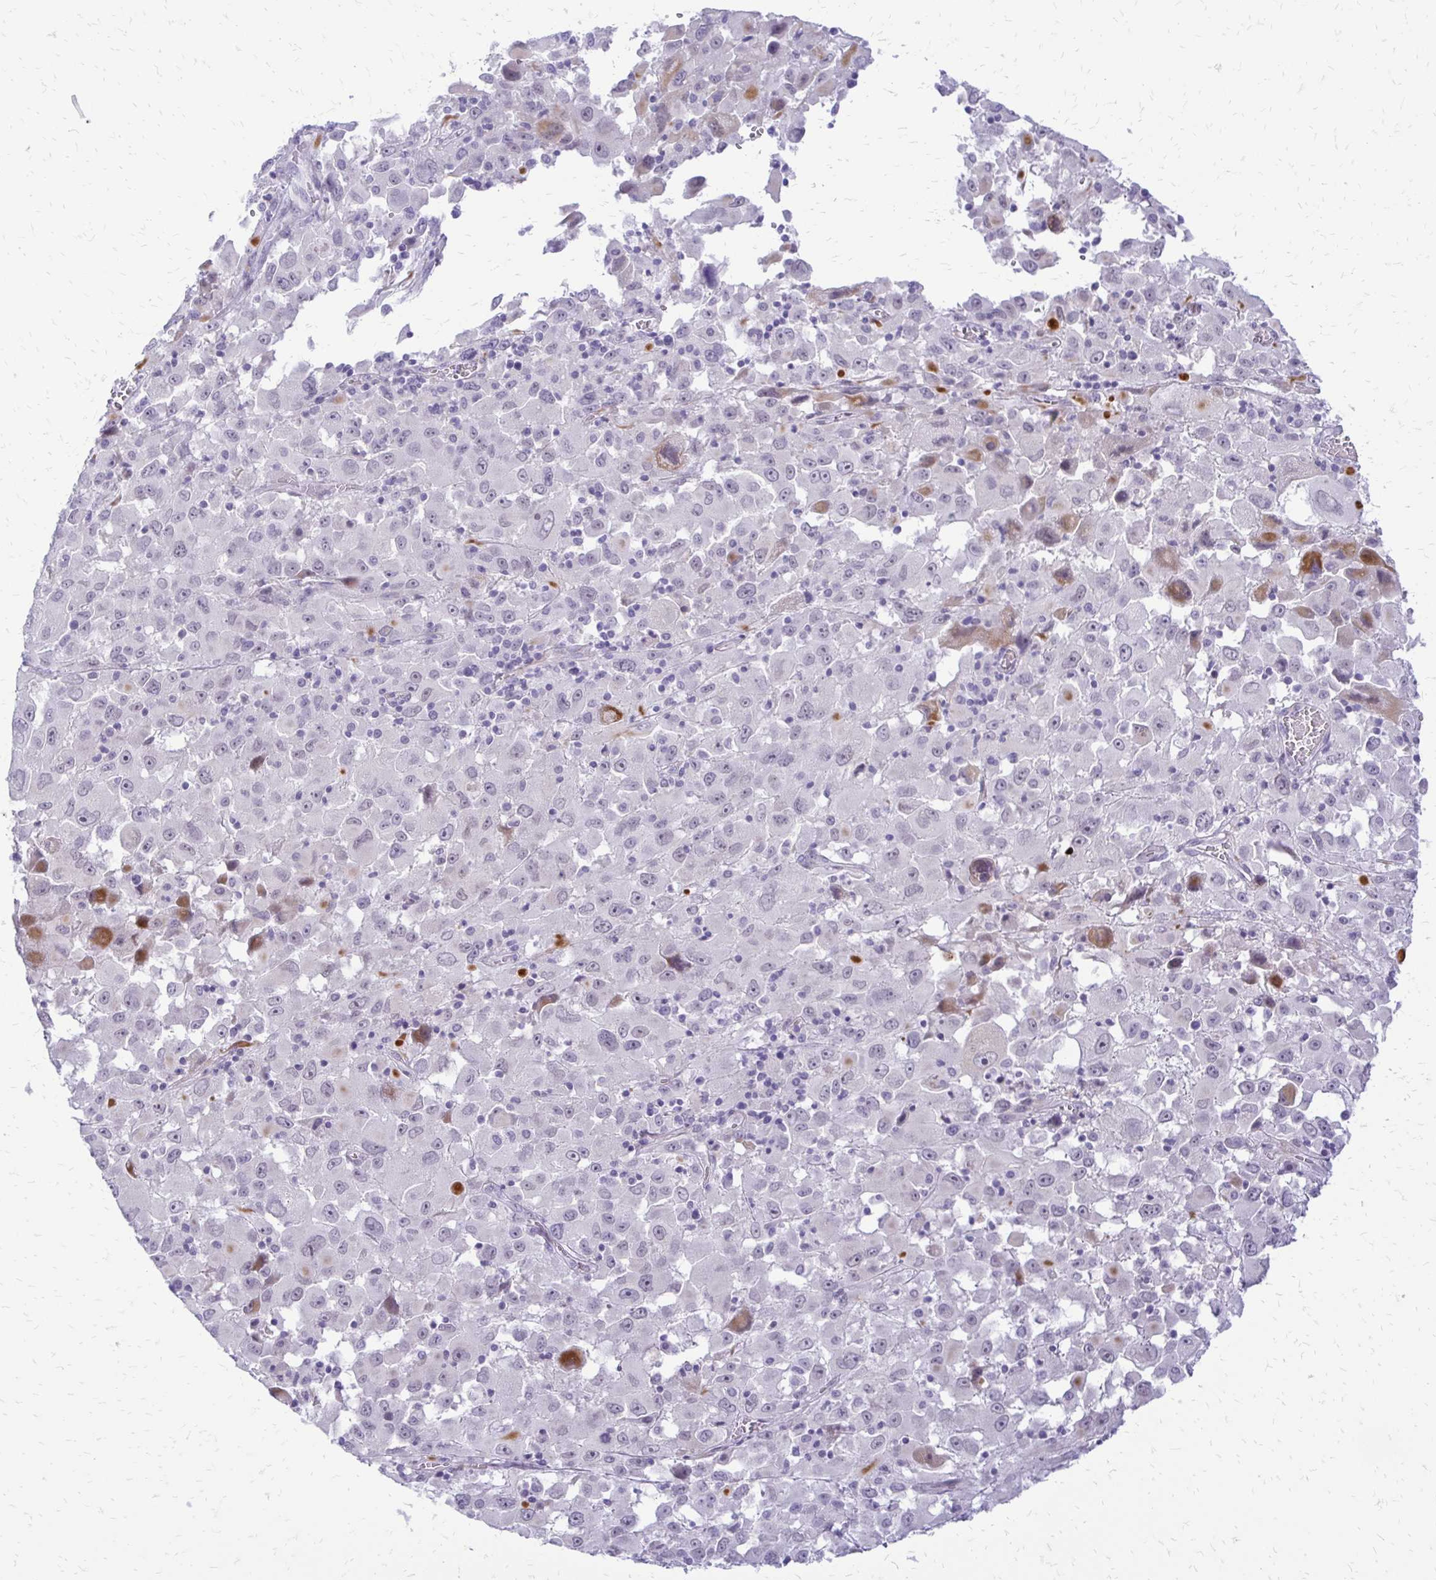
{"staining": {"intensity": "negative", "quantity": "none", "location": "none"}, "tissue": "melanoma", "cell_type": "Tumor cells", "image_type": "cancer", "snomed": [{"axis": "morphology", "description": "Malignant melanoma, Metastatic site"}, {"axis": "topography", "description": "Soft tissue"}], "caption": "Immunohistochemistry micrograph of human malignant melanoma (metastatic site) stained for a protein (brown), which demonstrates no staining in tumor cells.", "gene": "EPYC", "patient": {"sex": "male", "age": 50}}